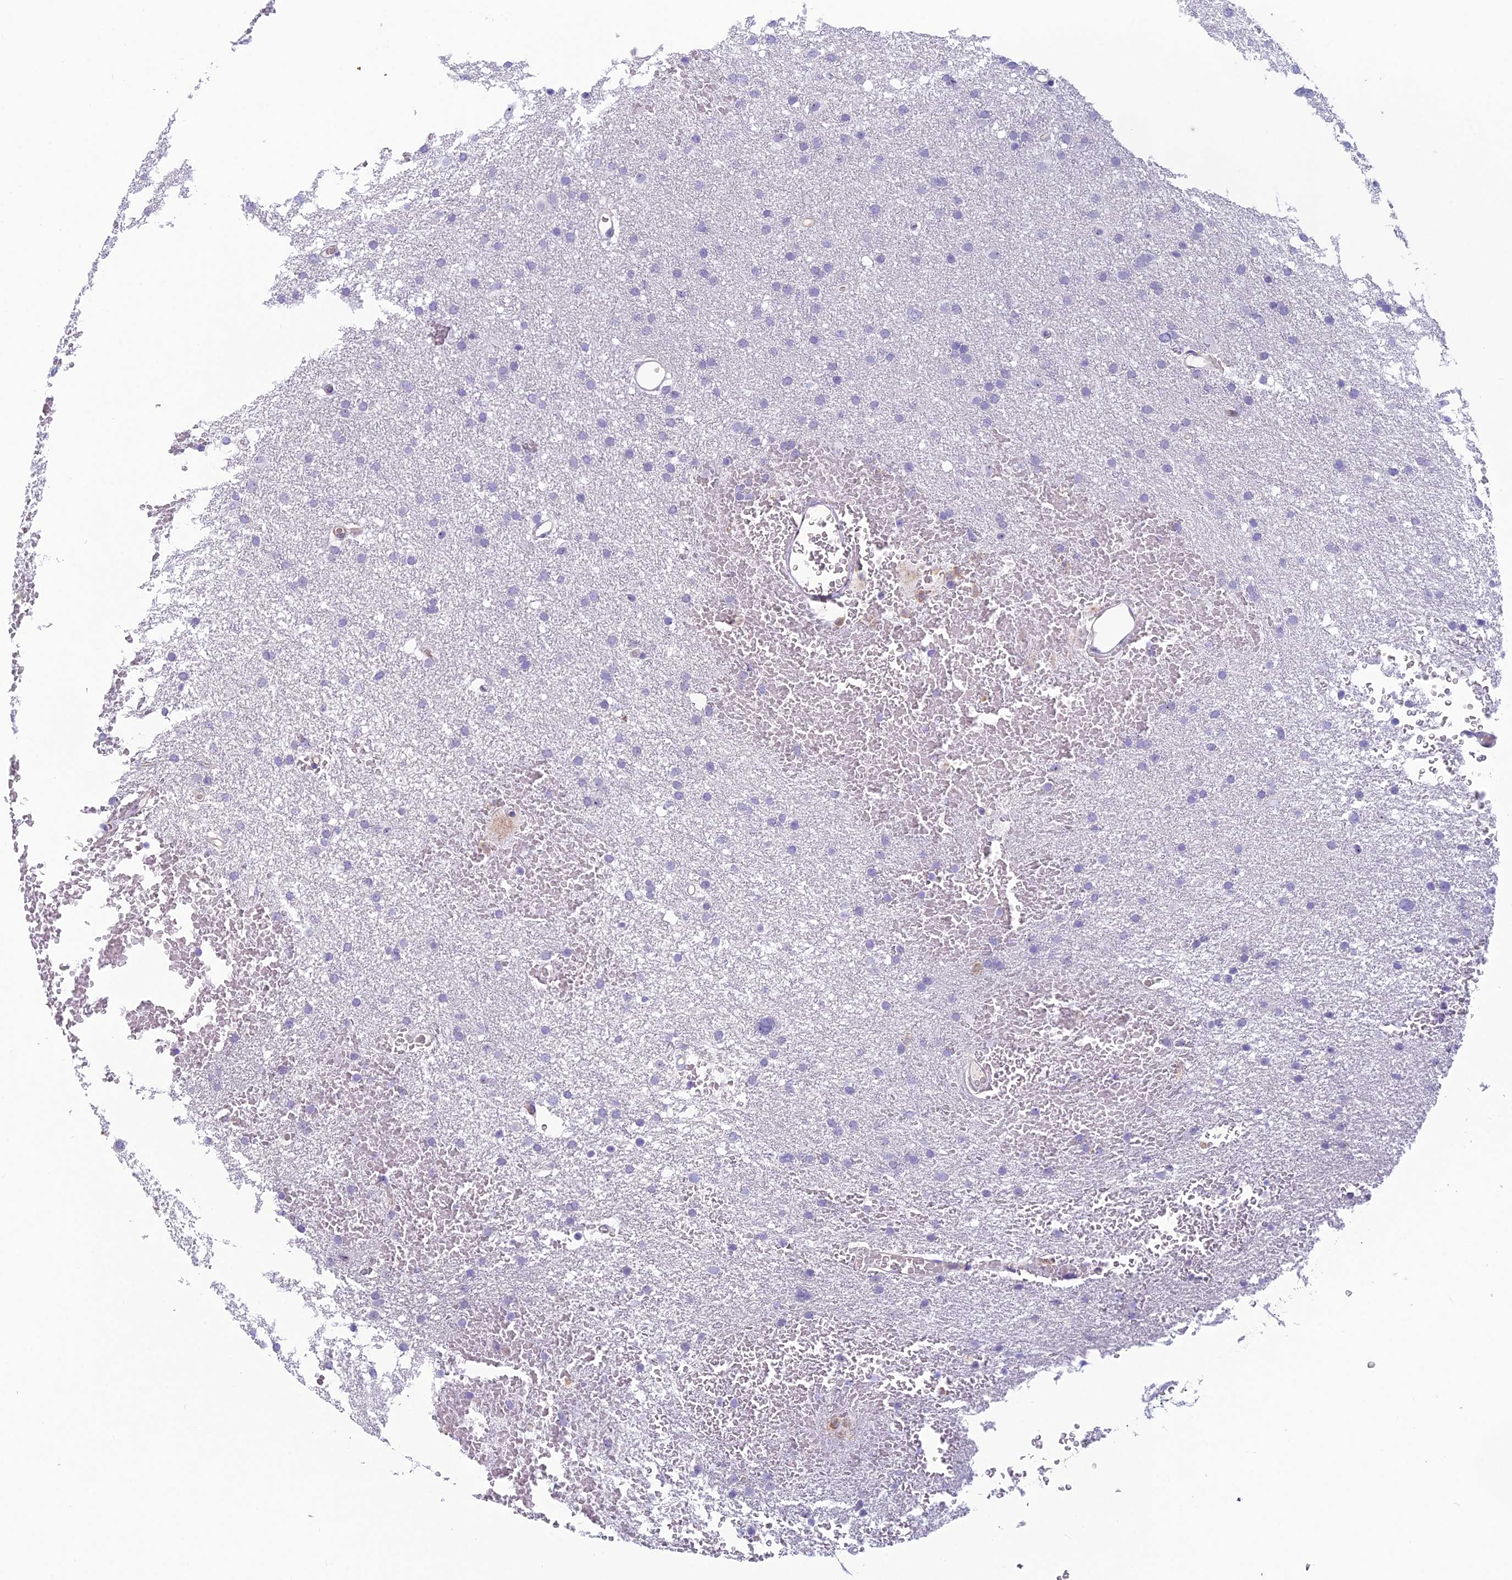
{"staining": {"intensity": "negative", "quantity": "none", "location": "none"}, "tissue": "glioma", "cell_type": "Tumor cells", "image_type": "cancer", "snomed": [{"axis": "morphology", "description": "Glioma, malignant, High grade"}, {"axis": "topography", "description": "Cerebral cortex"}], "caption": "Immunohistochemistry histopathology image of neoplastic tissue: malignant glioma (high-grade) stained with DAB (3,3'-diaminobenzidine) shows no significant protein positivity in tumor cells.", "gene": "NOC2L", "patient": {"sex": "female", "age": 36}}